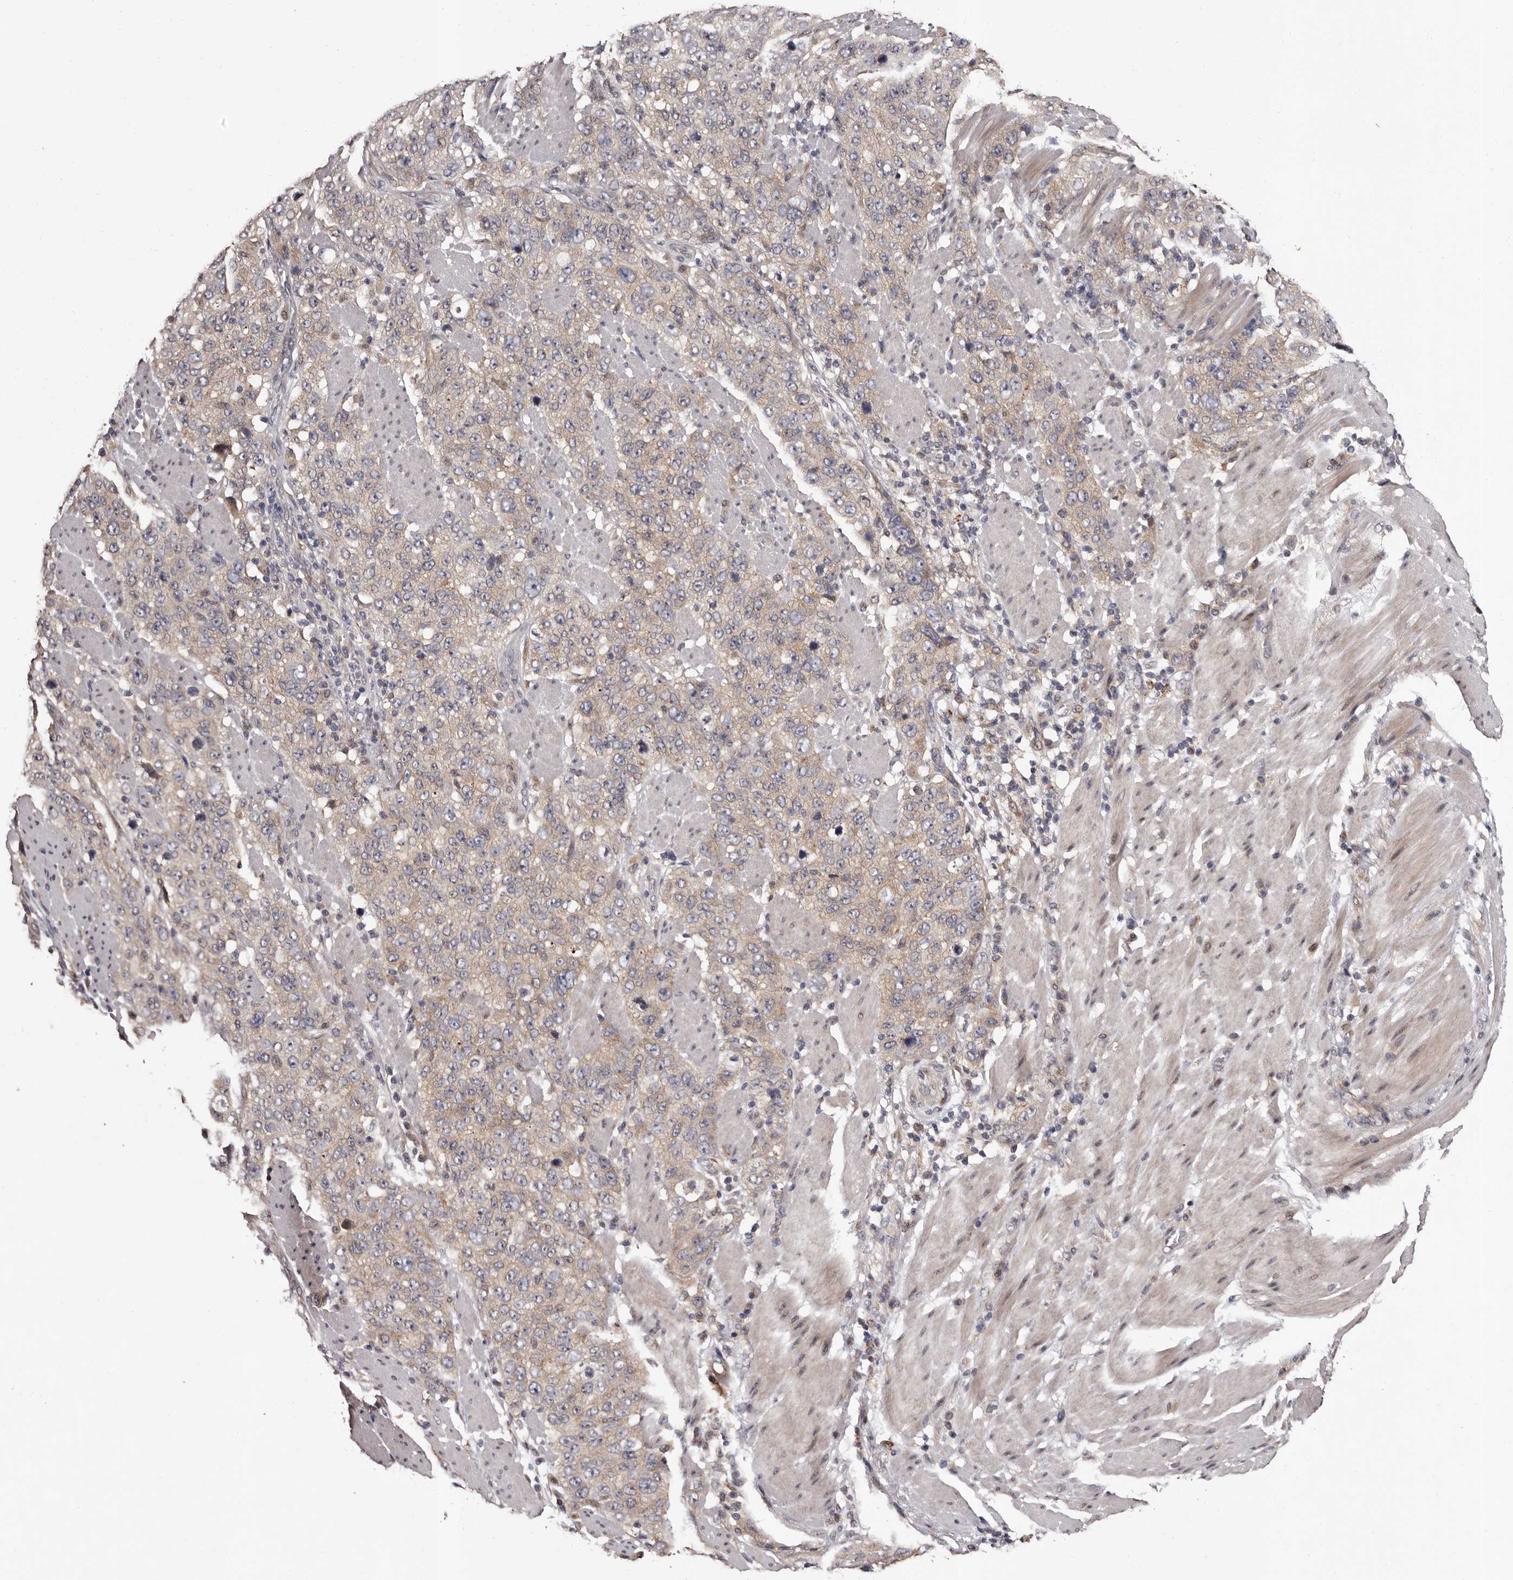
{"staining": {"intensity": "weak", "quantity": "25%-75%", "location": "cytoplasmic/membranous"}, "tissue": "stomach cancer", "cell_type": "Tumor cells", "image_type": "cancer", "snomed": [{"axis": "morphology", "description": "Adenocarcinoma, NOS"}, {"axis": "topography", "description": "Stomach"}], "caption": "Immunohistochemistry staining of stomach adenocarcinoma, which shows low levels of weak cytoplasmic/membranous positivity in about 25%-75% of tumor cells indicating weak cytoplasmic/membranous protein expression. The staining was performed using DAB (3,3'-diaminobenzidine) (brown) for protein detection and nuclei were counterstained in hematoxylin (blue).", "gene": "FAM91A1", "patient": {"sex": "male", "age": 48}}